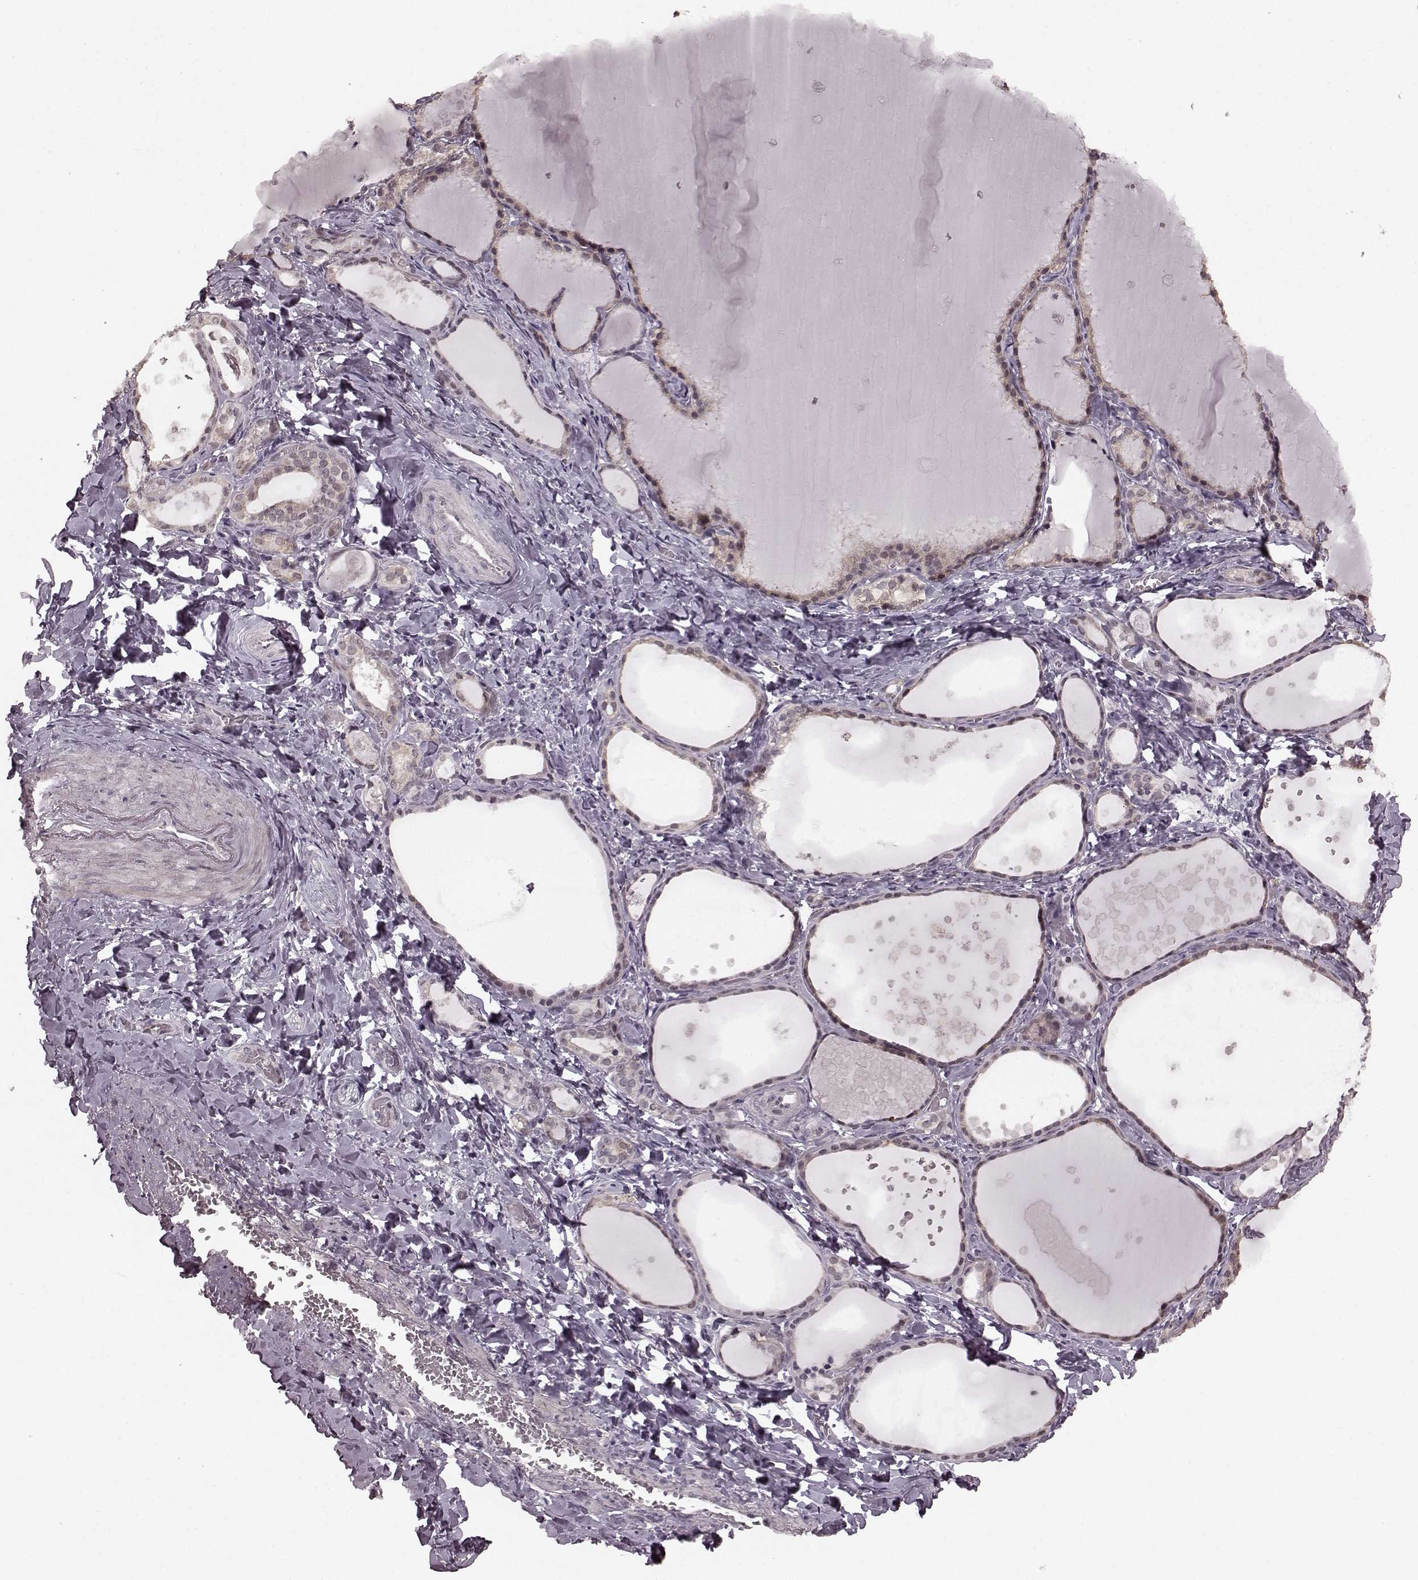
{"staining": {"intensity": "weak", "quantity": ">75%", "location": "cytoplasmic/membranous"}, "tissue": "thyroid gland", "cell_type": "Glandular cells", "image_type": "normal", "snomed": [{"axis": "morphology", "description": "Normal tissue, NOS"}, {"axis": "topography", "description": "Thyroid gland"}], "caption": "Immunohistochemical staining of normal thyroid gland demonstrates low levels of weak cytoplasmic/membranous staining in approximately >75% of glandular cells.", "gene": "PLCB4", "patient": {"sex": "female", "age": 56}}